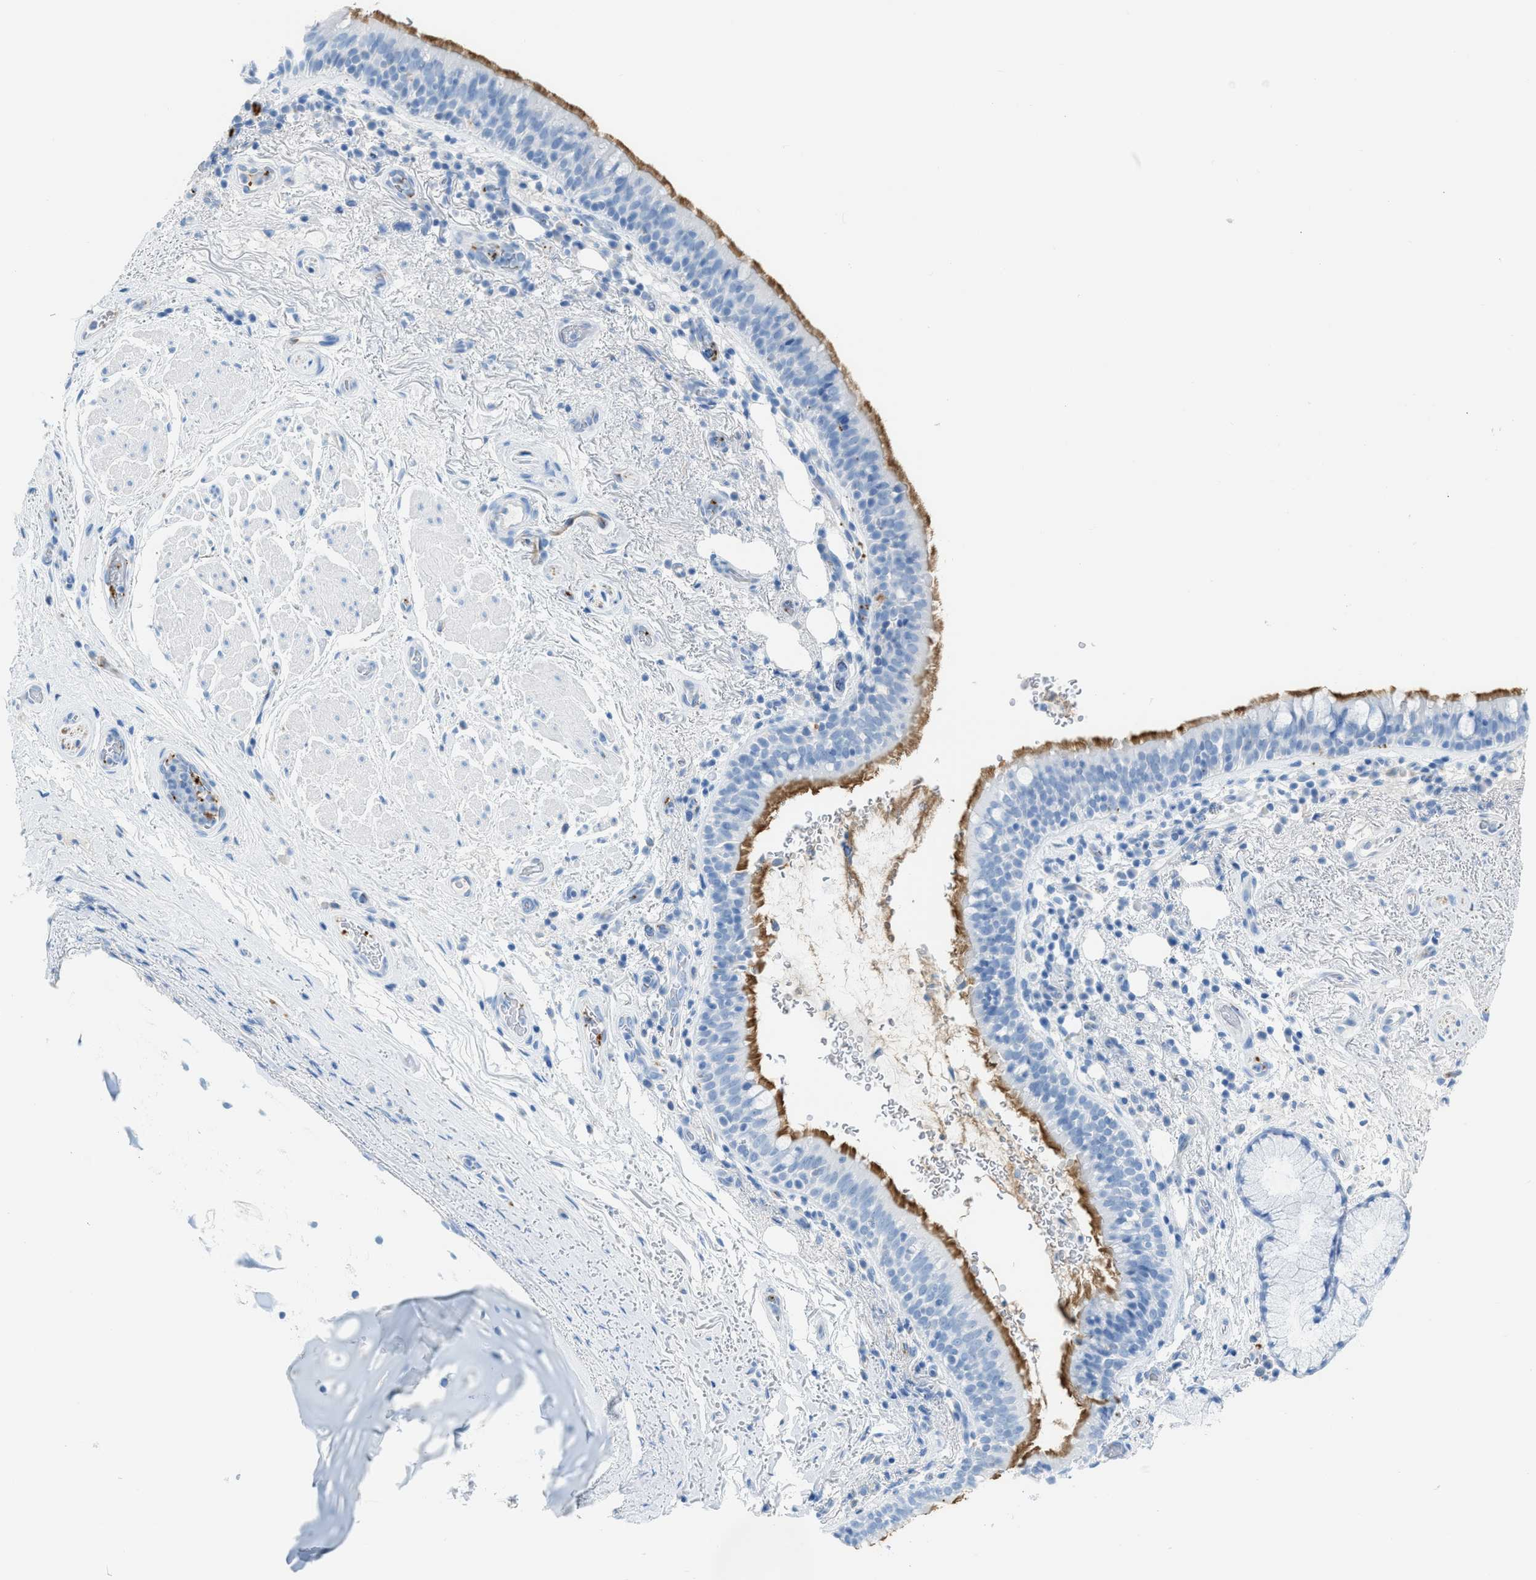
{"staining": {"intensity": "strong", "quantity": ">75%", "location": "cytoplasmic/membranous"}, "tissue": "bronchus", "cell_type": "Respiratory epithelial cells", "image_type": "normal", "snomed": [{"axis": "morphology", "description": "Normal tissue, NOS"}, {"axis": "morphology", "description": "Inflammation, NOS"}, {"axis": "topography", "description": "Cartilage tissue"}, {"axis": "topography", "description": "Bronchus"}], "caption": "Immunohistochemistry micrograph of benign bronchus stained for a protein (brown), which displays high levels of strong cytoplasmic/membranous expression in about >75% of respiratory epithelial cells.", "gene": "FAIM2", "patient": {"sex": "male", "age": 77}}